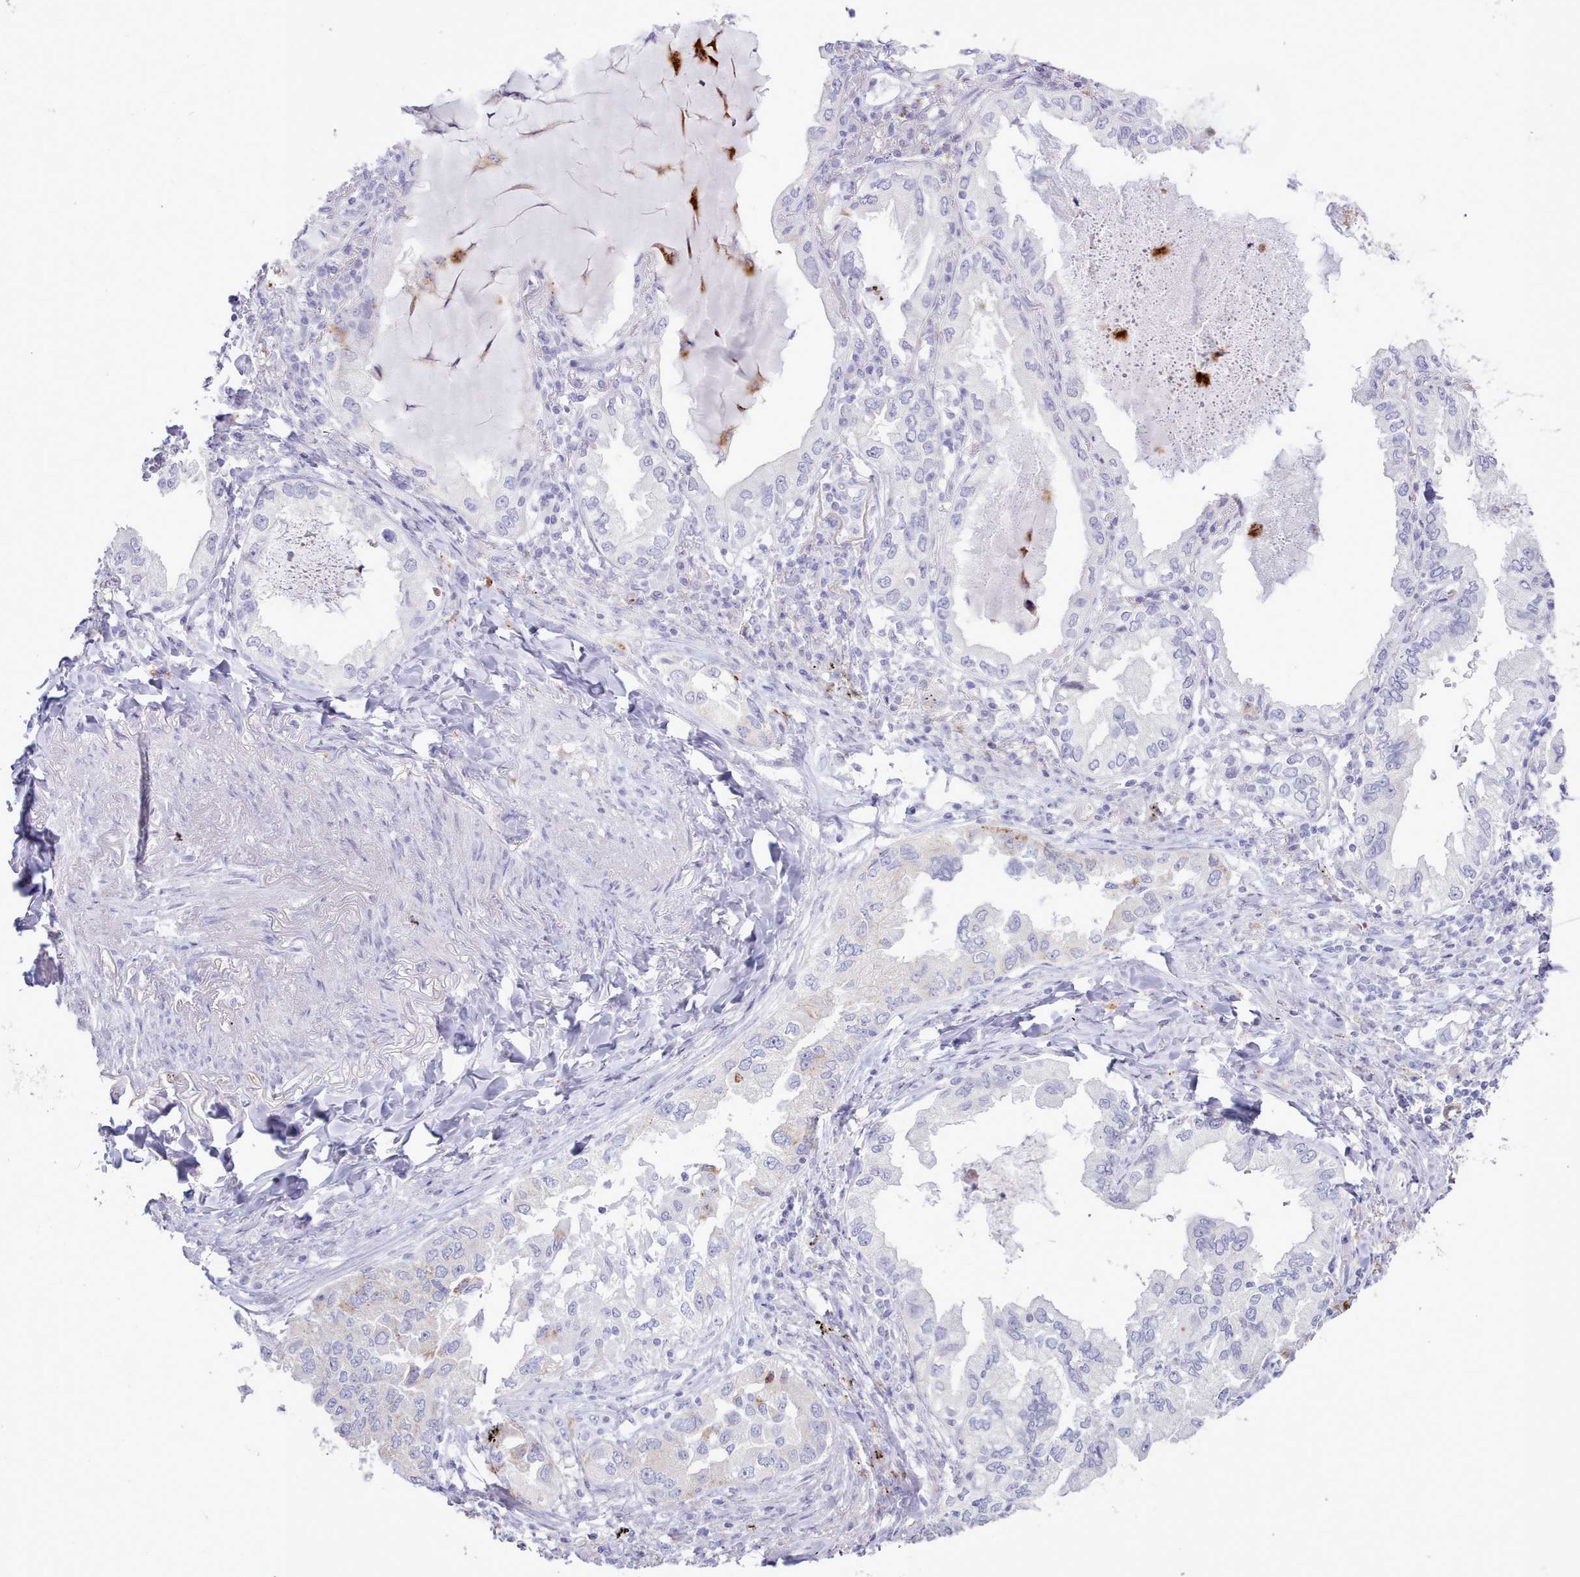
{"staining": {"intensity": "moderate", "quantity": "<25%", "location": "cytoplasmic/membranous"}, "tissue": "lung cancer", "cell_type": "Tumor cells", "image_type": "cancer", "snomed": [{"axis": "morphology", "description": "Adenocarcinoma, NOS"}, {"axis": "topography", "description": "Lung"}], "caption": "DAB immunohistochemical staining of human adenocarcinoma (lung) reveals moderate cytoplasmic/membranous protein staining in about <25% of tumor cells.", "gene": "SRD5A1", "patient": {"sex": "female", "age": 69}}